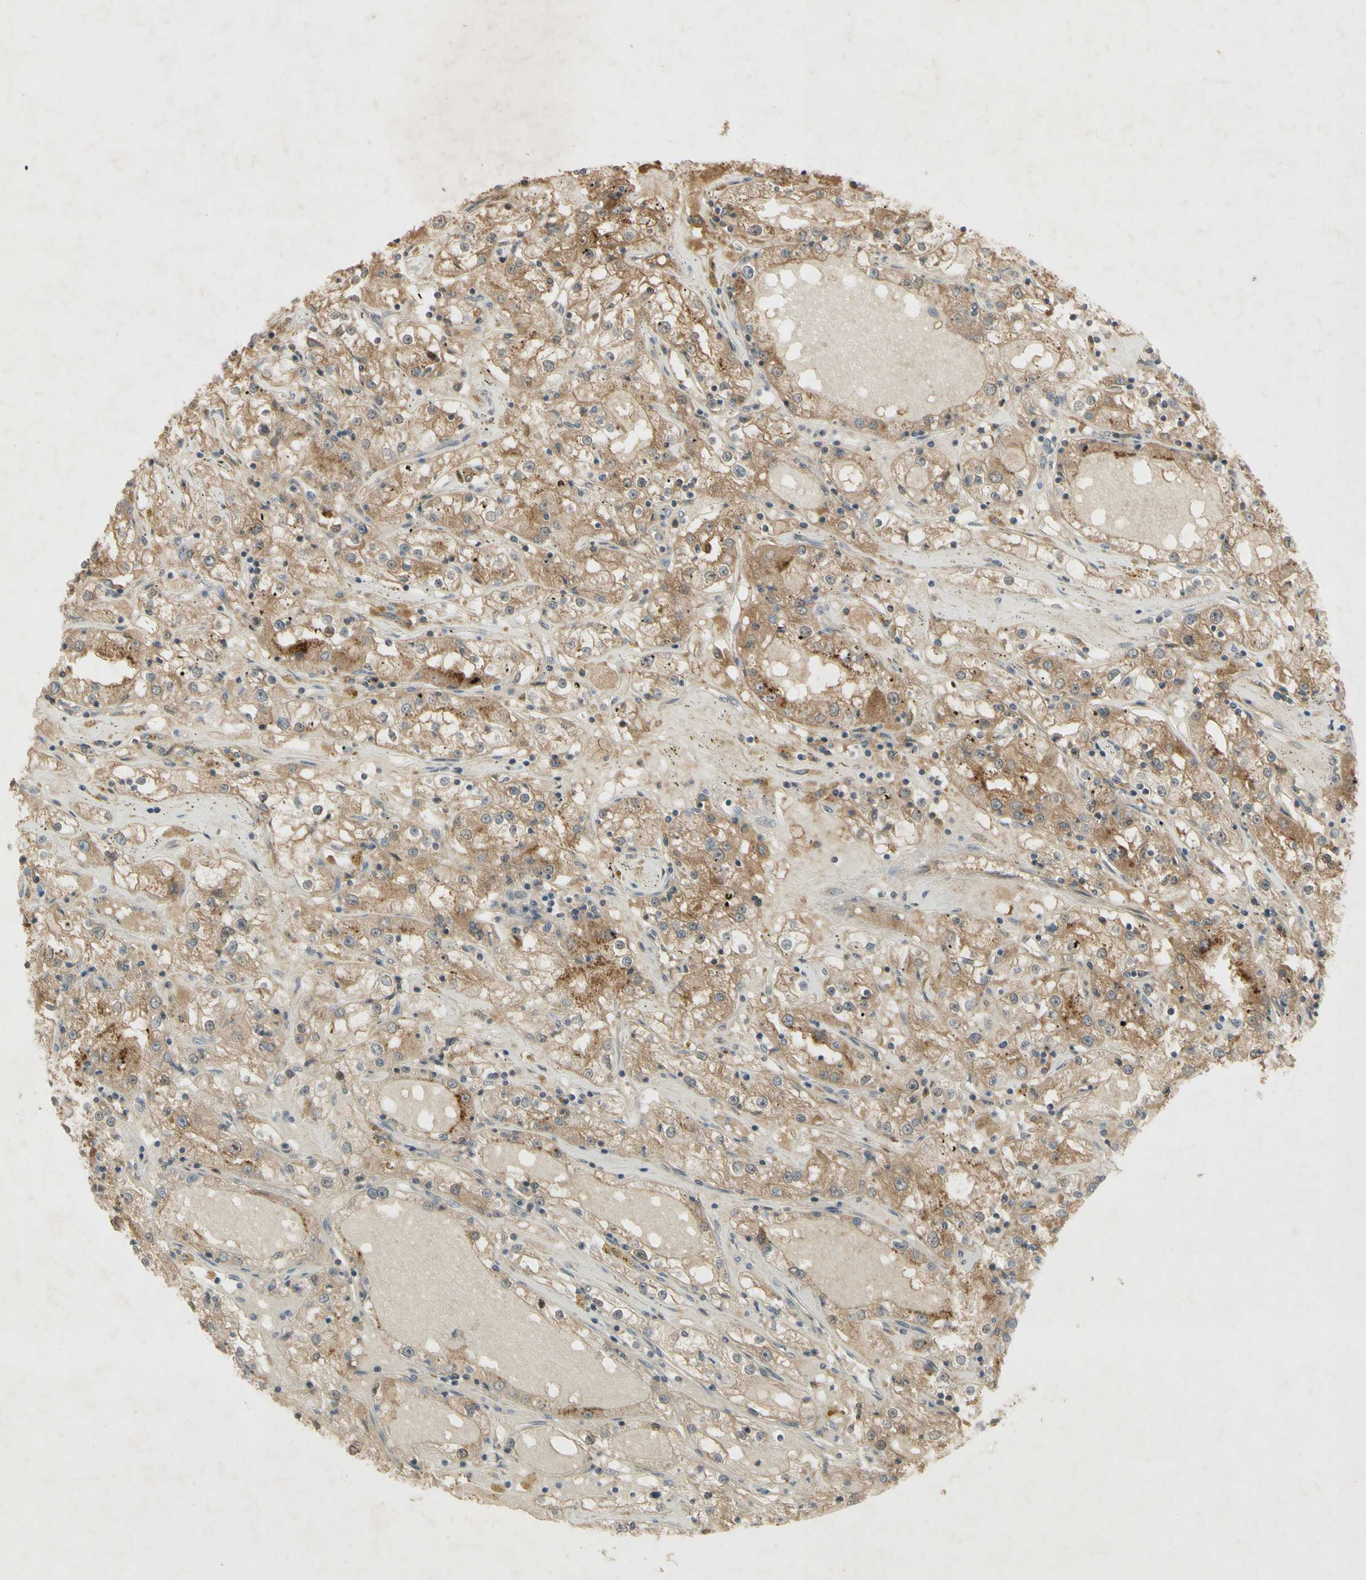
{"staining": {"intensity": "weak", "quantity": "25%-75%", "location": "cytoplasmic/membranous"}, "tissue": "renal cancer", "cell_type": "Tumor cells", "image_type": "cancer", "snomed": [{"axis": "morphology", "description": "Adenocarcinoma, NOS"}, {"axis": "topography", "description": "Kidney"}], "caption": "Protein staining exhibits weak cytoplasmic/membranous staining in about 25%-75% of tumor cells in renal cancer (adenocarcinoma). (DAB (3,3'-diaminobenzidine) IHC with brightfield microscopy, high magnification).", "gene": "NRG4", "patient": {"sex": "male", "age": 56}}